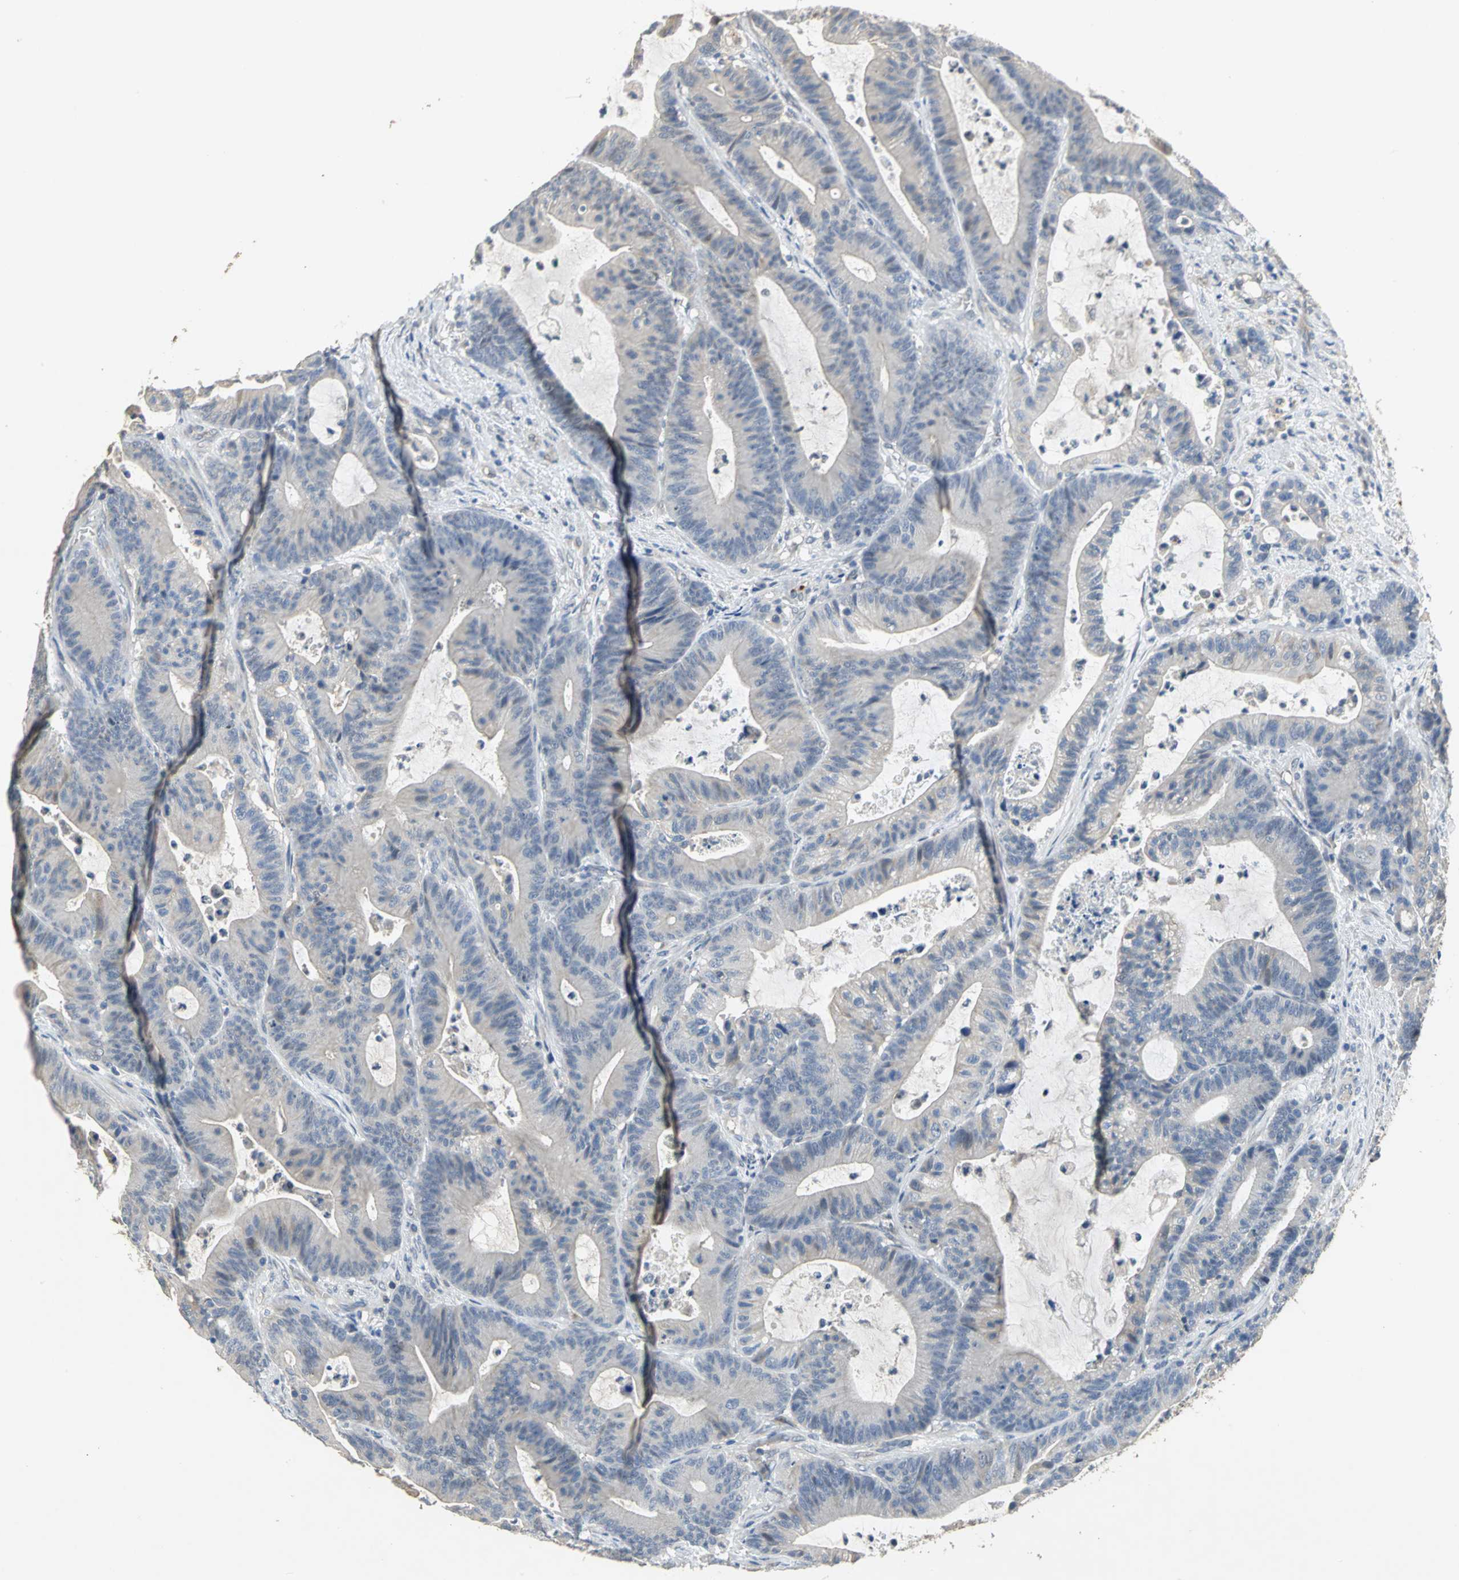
{"staining": {"intensity": "negative", "quantity": "none", "location": "none"}, "tissue": "colorectal cancer", "cell_type": "Tumor cells", "image_type": "cancer", "snomed": [{"axis": "morphology", "description": "Adenocarcinoma, NOS"}, {"axis": "topography", "description": "Colon"}], "caption": "Colorectal cancer (adenocarcinoma) was stained to show a protein in brown. There is no significant staining in tumor cells.", "gene": "IL17RB", "patient": {"sex": "female", "age": 84}}